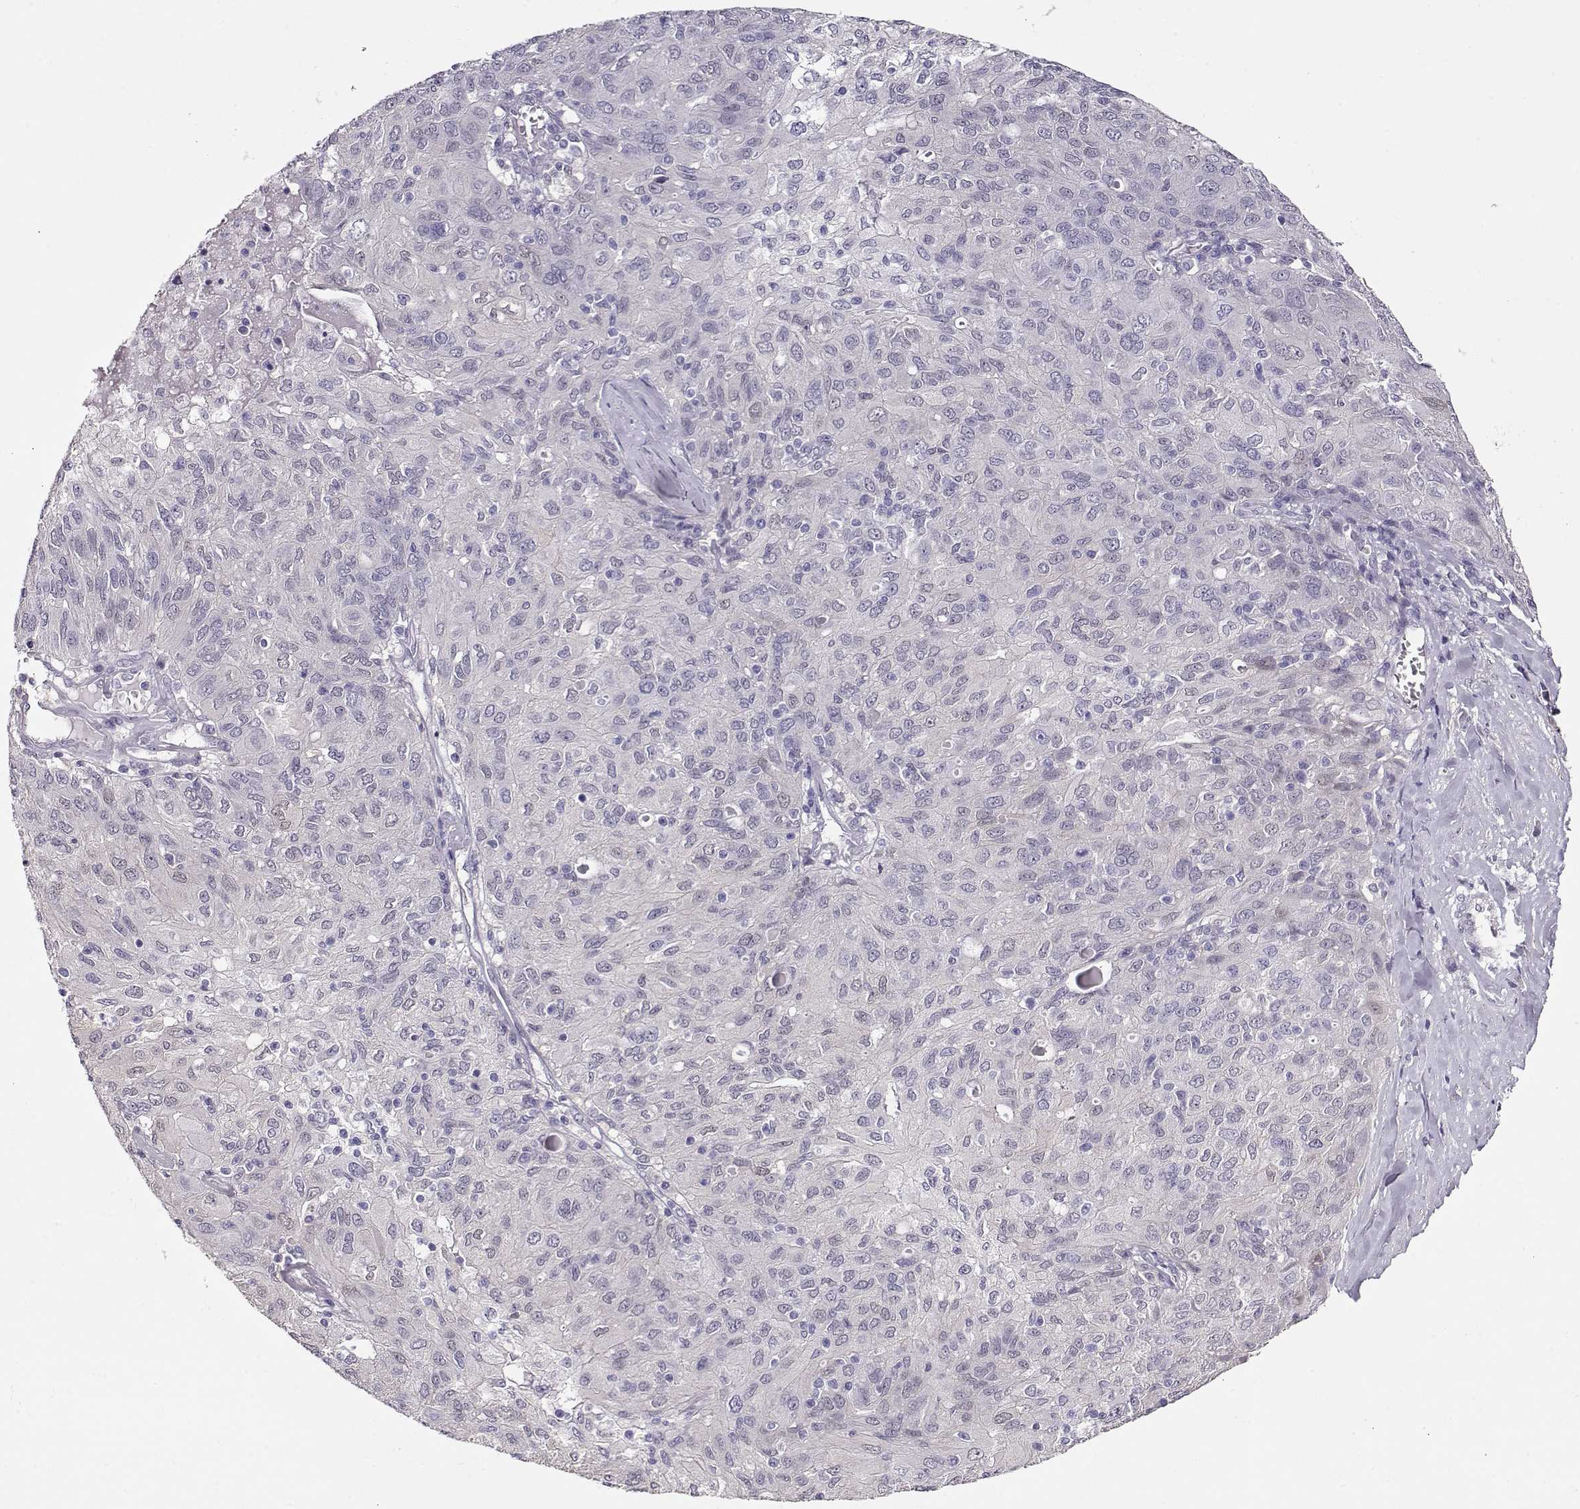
{"staining": {"intensity": "negative", "quantity": "none", "location": "none"}, "tissue": "ovarian cancer", "cell_type": "Tumor cells", "image_type": "cancer", "snomed": [{"axis": "morphology", "description": "Carcinoma, endometroid"}, {"axis": "topography", "description": "Ovary"}], "caption": "Immunohistochemistry (IHC) photomicrograph of neoplastic tissue: ovarian cancer (endometroid carcinoma) stained with DAB (3,3'-diaminobenzidine) demonstrates no significant protein expression in tumor cells.", "gene": "CCR8", "patient": {"sex": "female", "age": 50}}